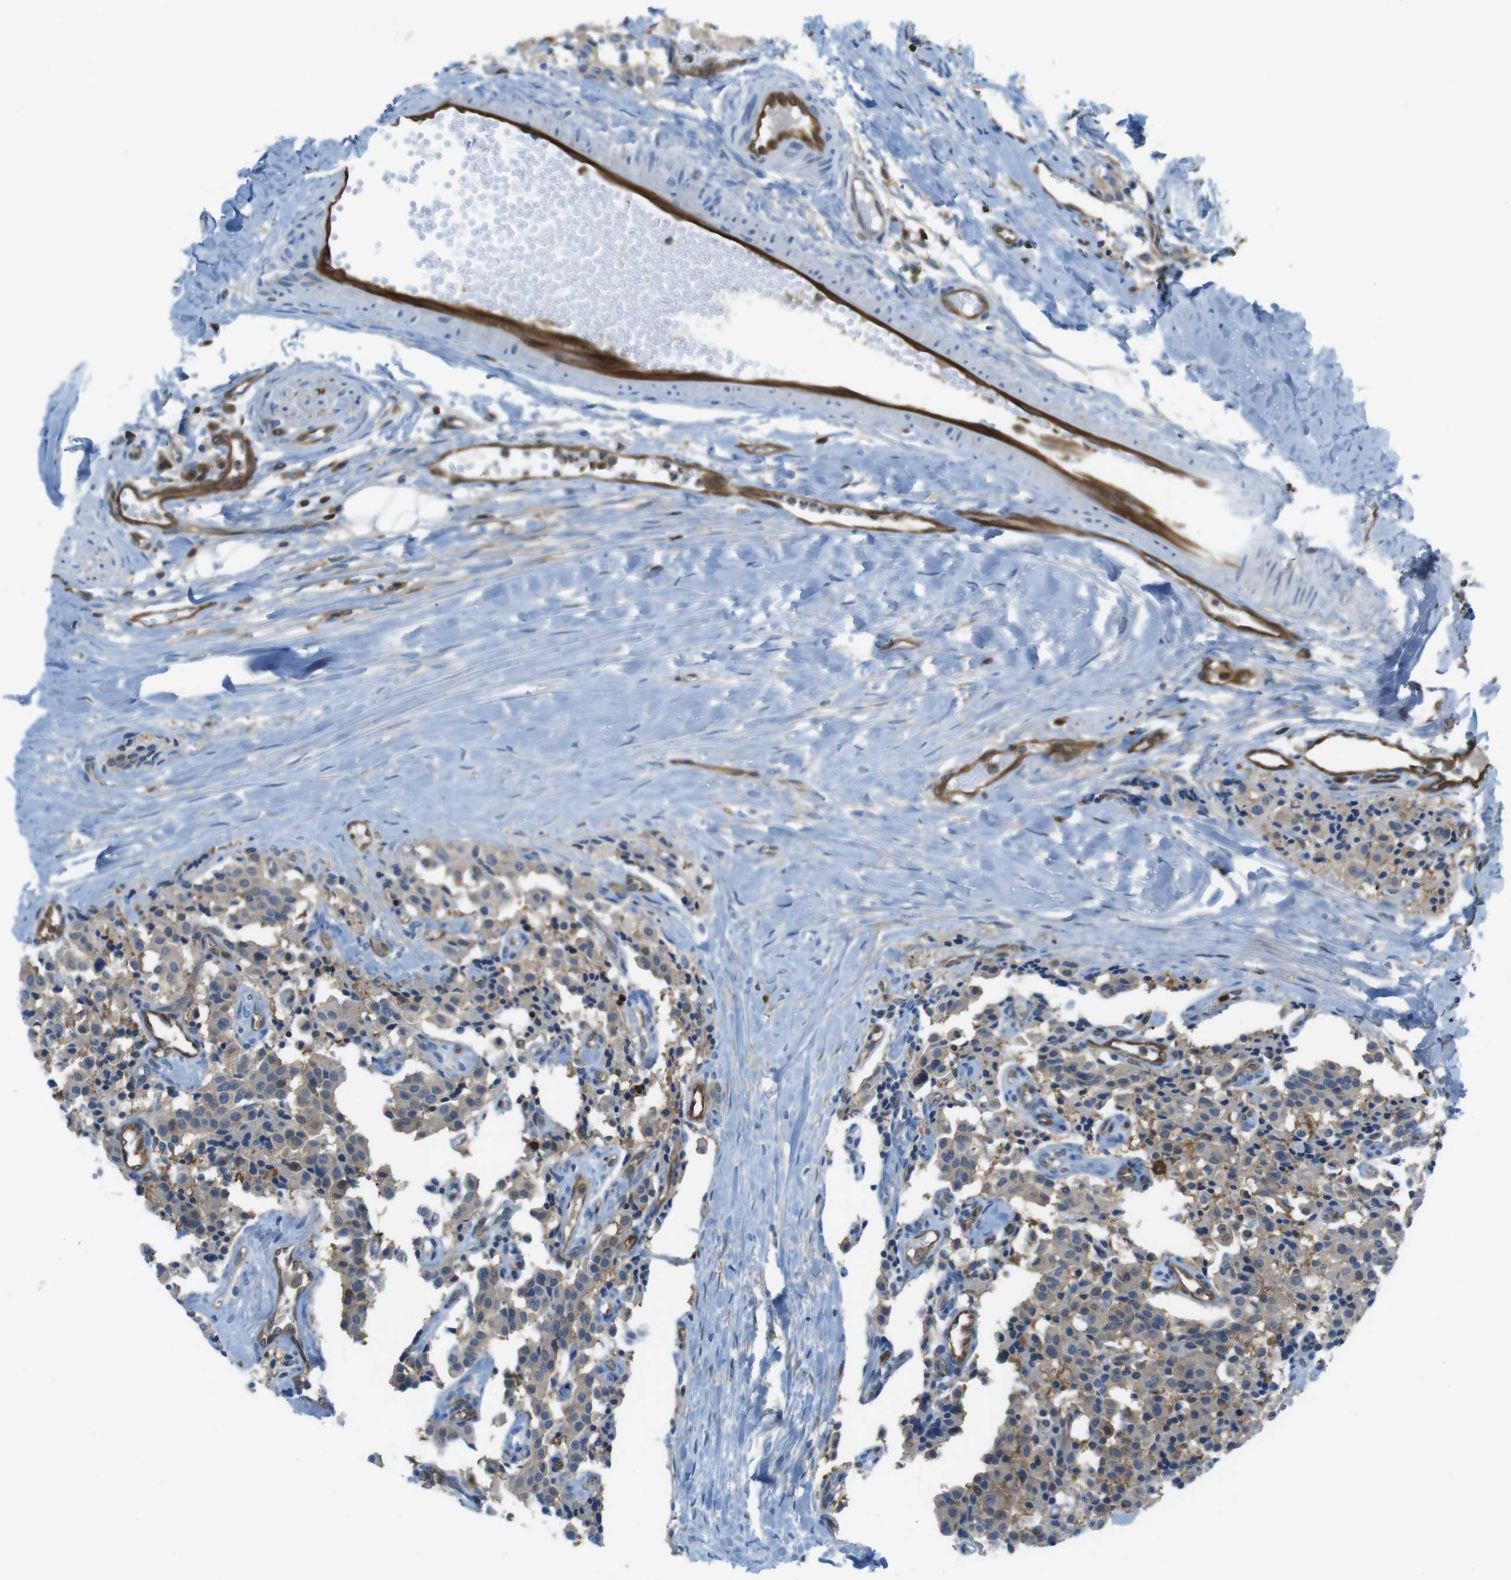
{"staining": {"intensity": "weak", "quantity": ">75%", "location": "cytoplasmic/membranous"}, "tissue": "carcinoid", "cell_type": "Tumor cells", "image_type": "cancer", "snomed": [{"axis": "morphology", "description": "Carcinoid, malignant, NOS"}, {"axis": "topography", "description": "Lung"}], "caption": "Weak cytoplasmic/membranous positivity for a protein is appreciated in approximately >75% of tumor cells of carcinoid (malignant) using immunohistochemistry.", "gene": "TES", "patient": {"sex": "male", "age": 30}}